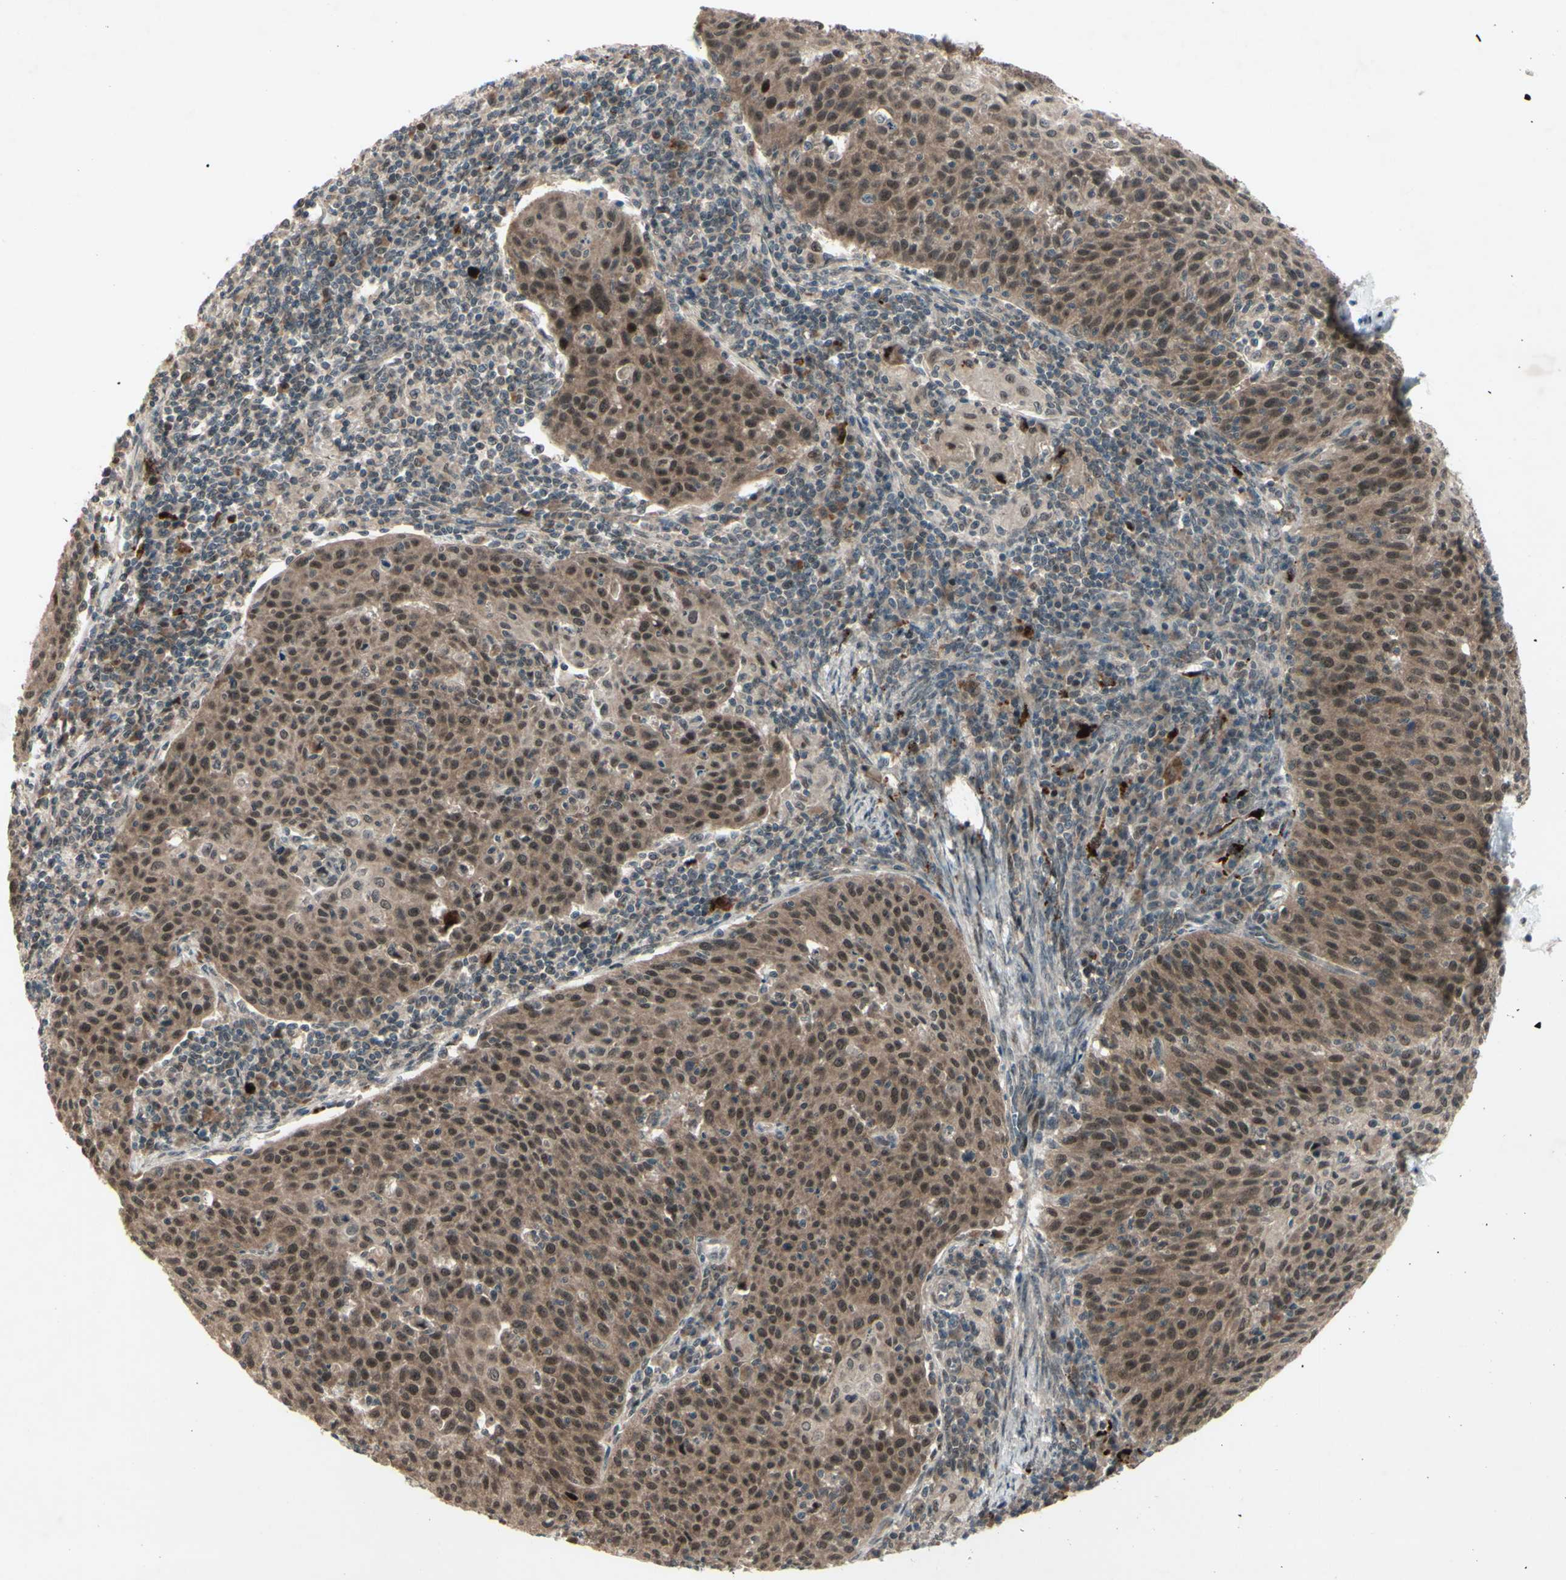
{"staining": {"intensity": "moderate", "quantity": ">75%", "location": "cytoplasmic/membranous,nuclear"}, "tissue": "cervical cancer", "cell_type": "Tumor cells", "image_type": "cancer", "snomed": [{"axis": "morphology", "description": "Squamous cell carcinoma, NOS"}, {"axis": "topography", "description": "Cervix"}], "caption": "Squamous cell carcinoma (cervical) stained for a protein demonstrates moderate cytoplasmic/membranous and nuclear positivity in tumor cells.", "gene": "MLF2", "patient": {"sex": "female", "age": 38}}